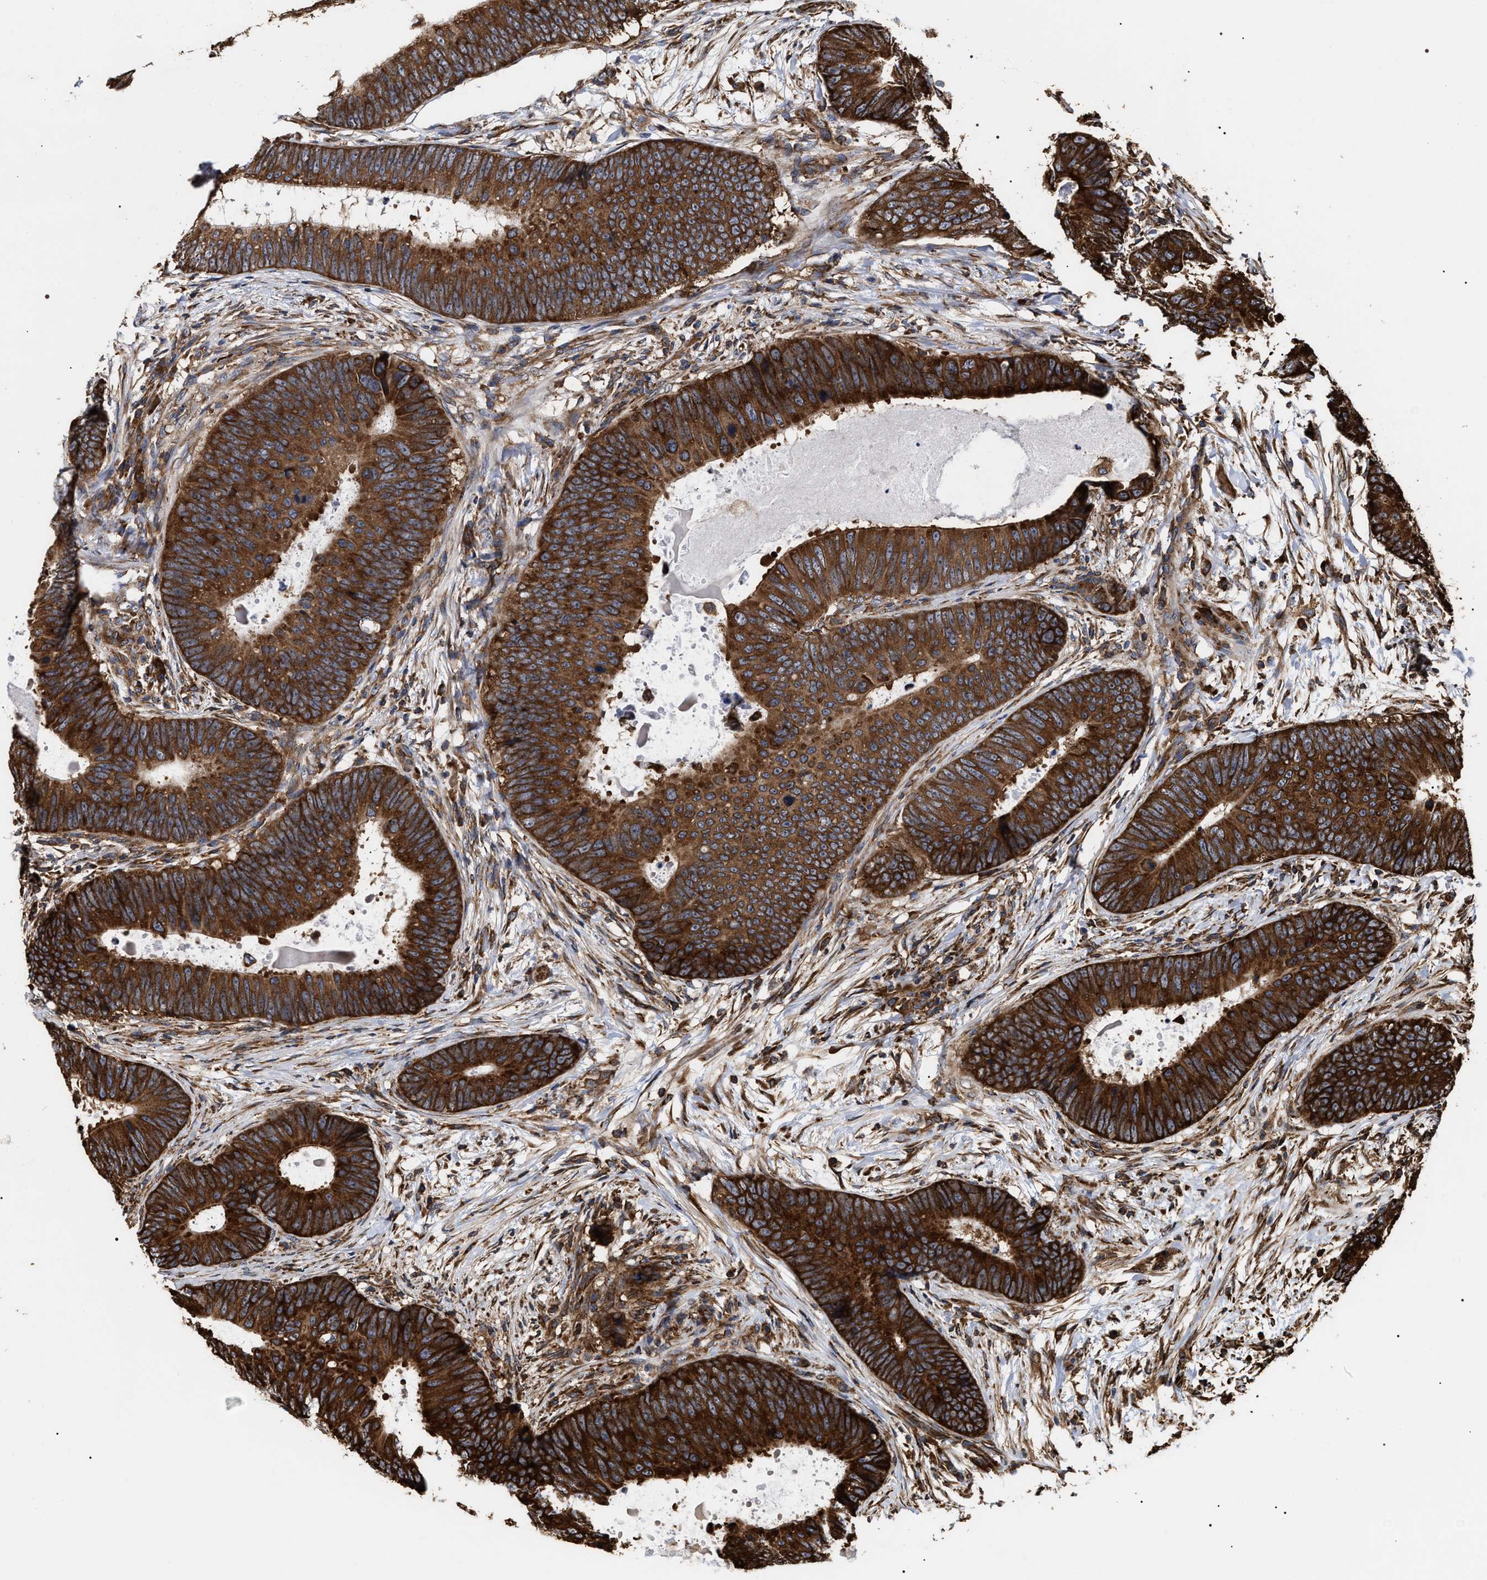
{"staining": {"intensity": "strong", "quantity": ">75%", "location": "cytoplasmic/membranous"}, "tissue": "colorectal cancer", "cell_type": "Tumor cells", "image_type": "cancer", "snomed": [{"axis": "morphology", "description": "Adenocarcinoma, NOS"}, {"axis": "topography", "description": "Colon"}], "caption": "Immunohistochemical staining of human adenocarcinoma (colorectal) shows strong cytoplasmic/membranous protein positivity in approximately >75% of tumor cells. The protein is shown in brown color, while the nuclei are stained blue.", "gene": "SERBP1", "patient": {"sex": "male", "age": 56}}